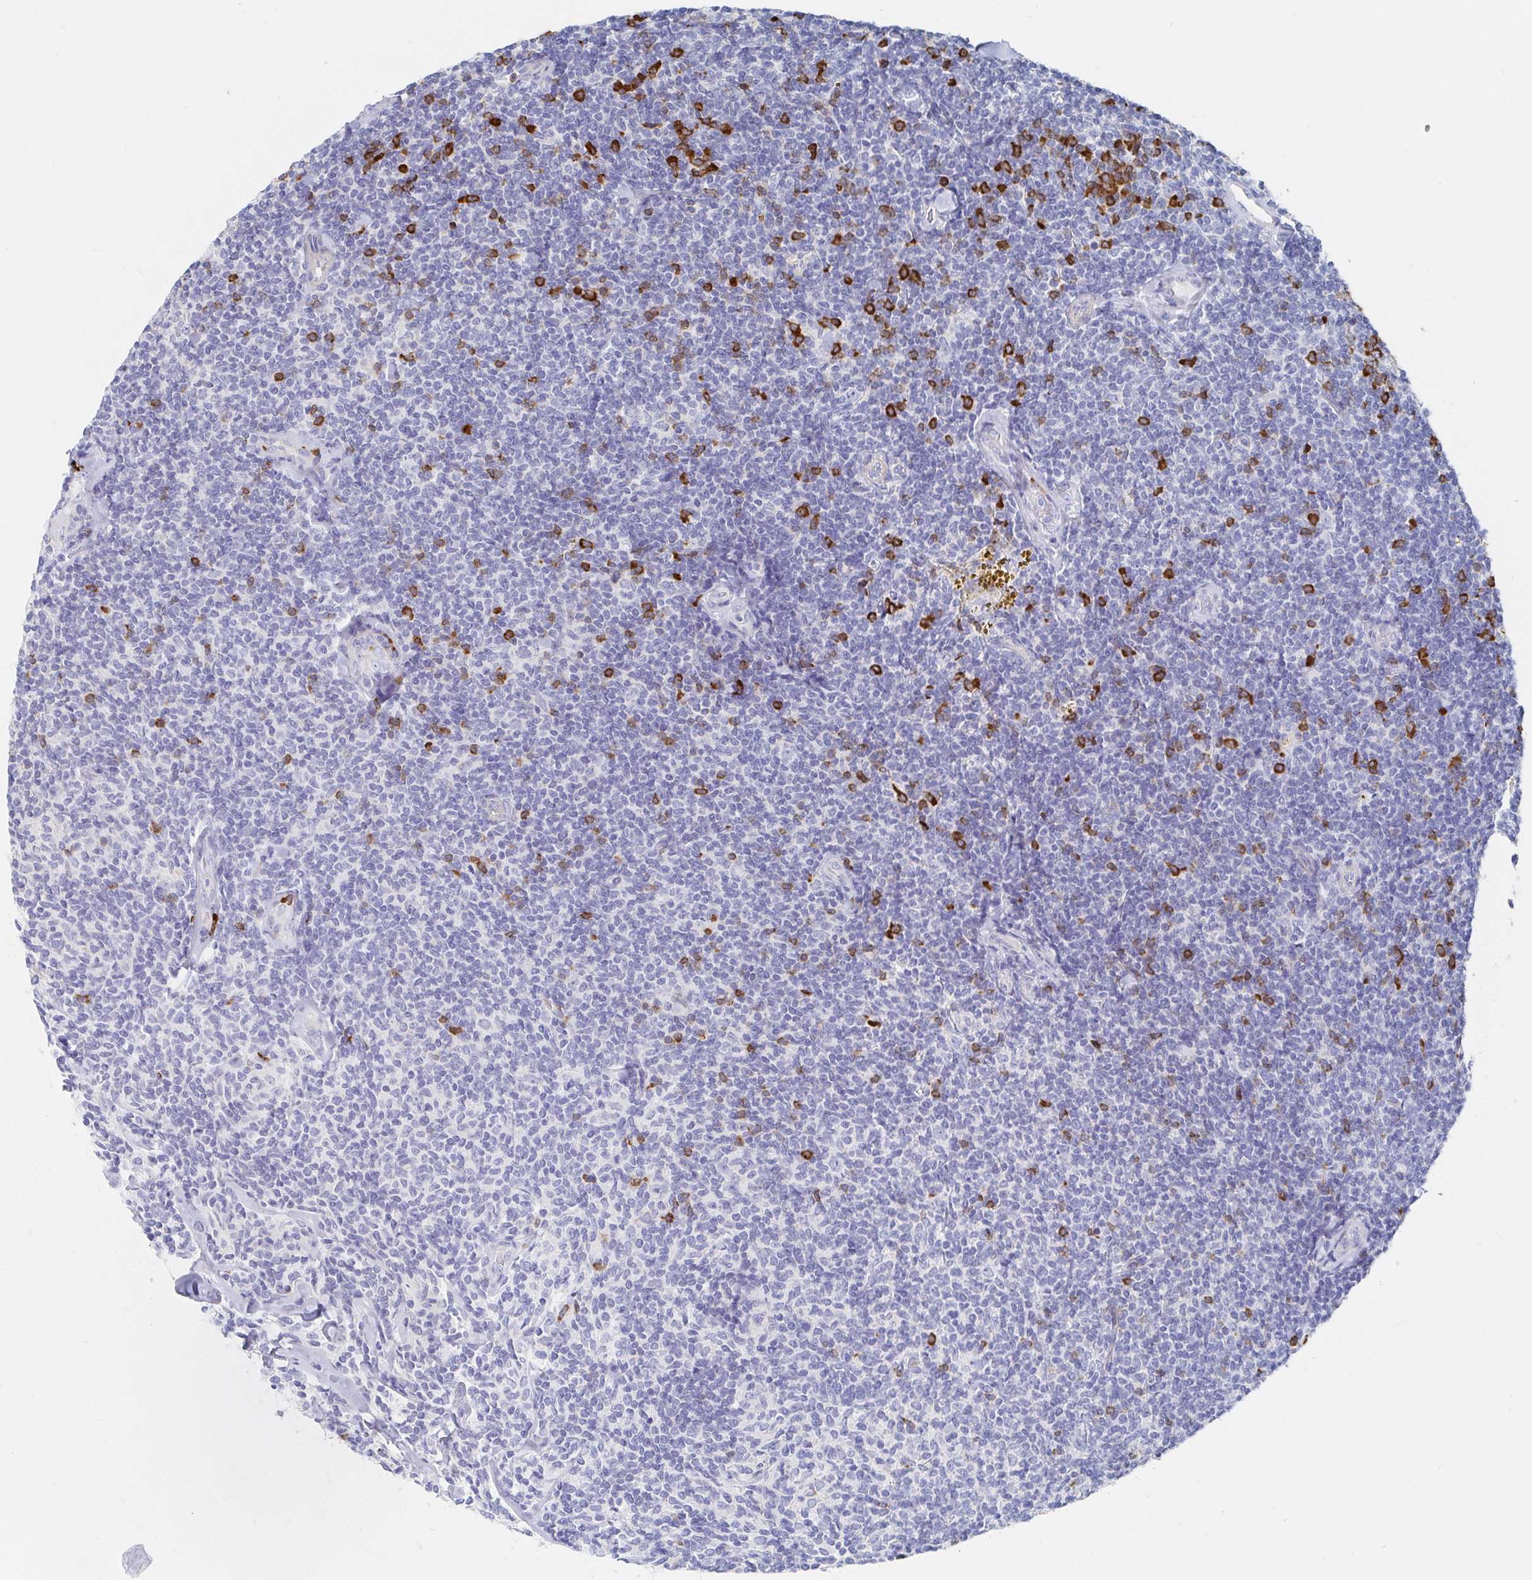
{"staining": {"intensity": "negative", "quantity": "none", "location": "none"}, "tissue": "lymphoma", "cell_type": "Tumor cells", "image_type": "cancer", "snomed": [{"axis": "morphology", "description": "Malignant lymphoma, non-Hodgkin's type, Low grade"}, {"axis": "topography", "description": "Lymph node"}], "caption": "A micrograph of human low-grade malignant lymphoma, non-Hodgkin's type is negative for staining in tumor cells.", "gene": "PACSIN1", "patient": {"sex": "female", "age": 56}}